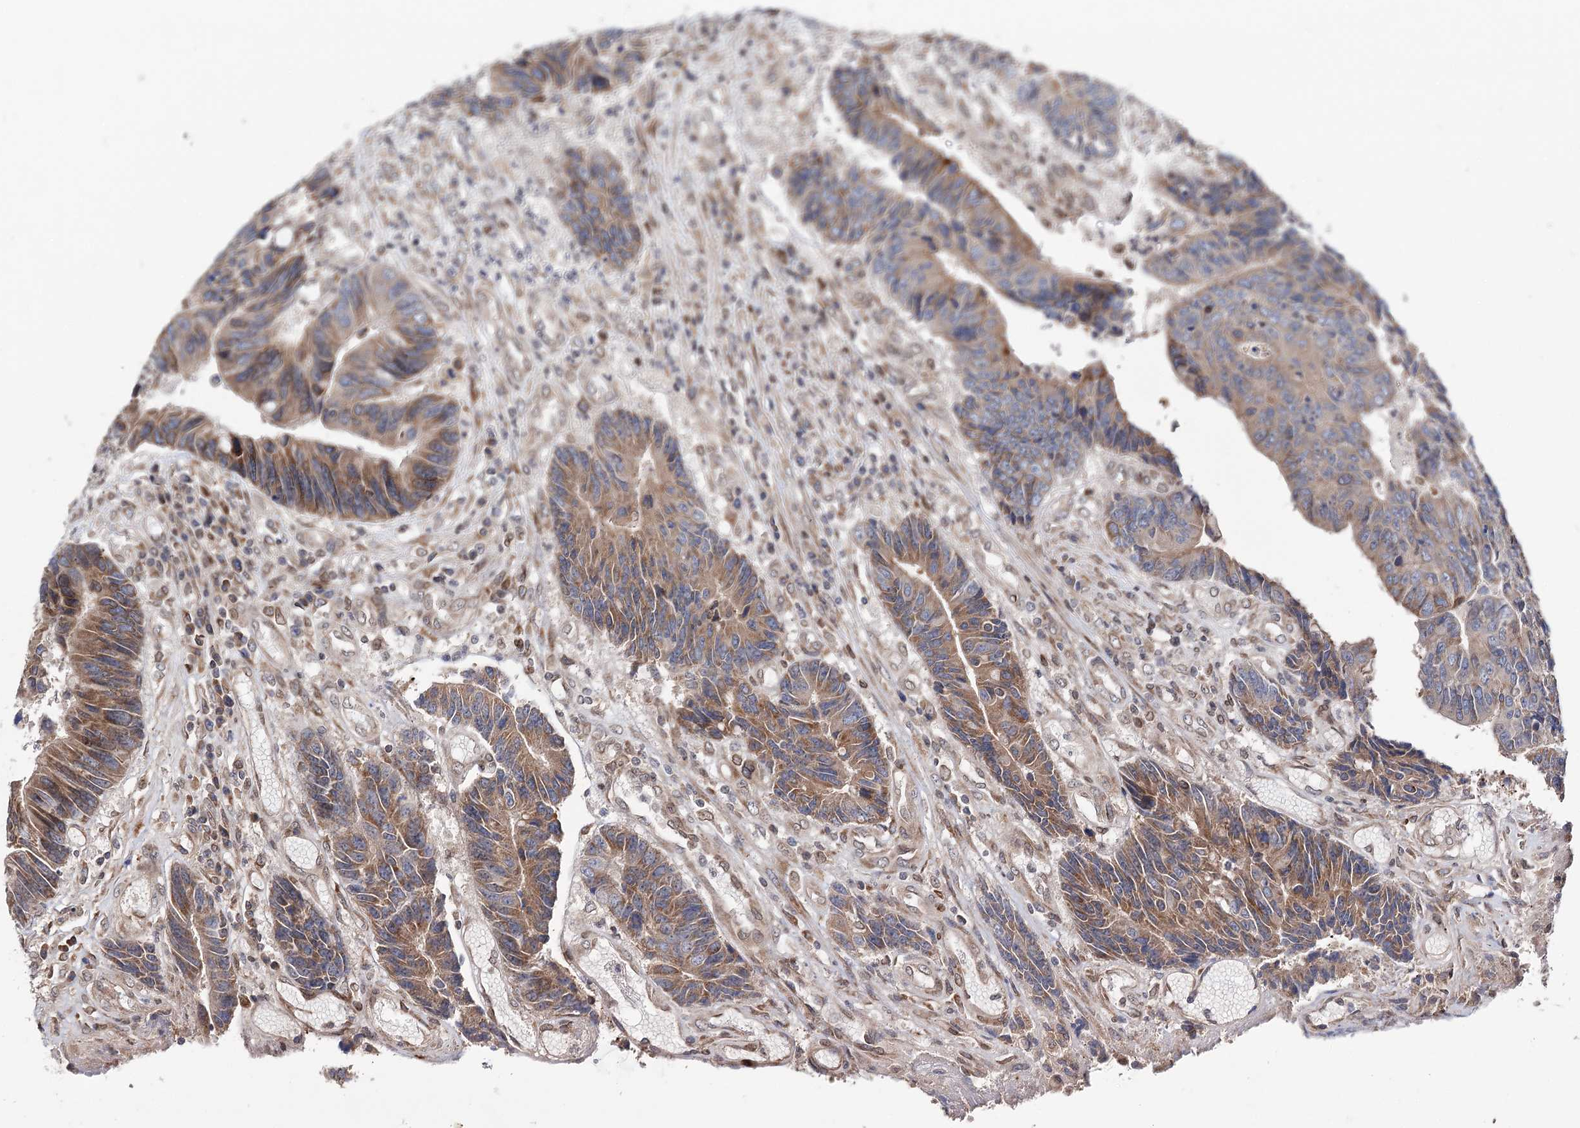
{"staining": {"intensity": "moderate", "quantity": ">75%", "location": "cytoplasmic/membranous"}, "tissue": "colorectal cancer", "cell_type": "Tumor cells", "image_type": "cancer", "snomed": [{"axis": "morphology", "description": "Adenocarcinoma, NOS"}, {"axis": "topography", "description": "Rectum"}], "caption": "Immunohistochemistry (IHC) (DAB (3,3'-diaminobenzidine)) staining of human colorectal cancer (adenocarcinoma) displays moderate cytoplasmic/membranous protein expression in about >75% of tumor cells.", "gene": "CFAP46", "patient": {"sex": "male", "age": 84}}